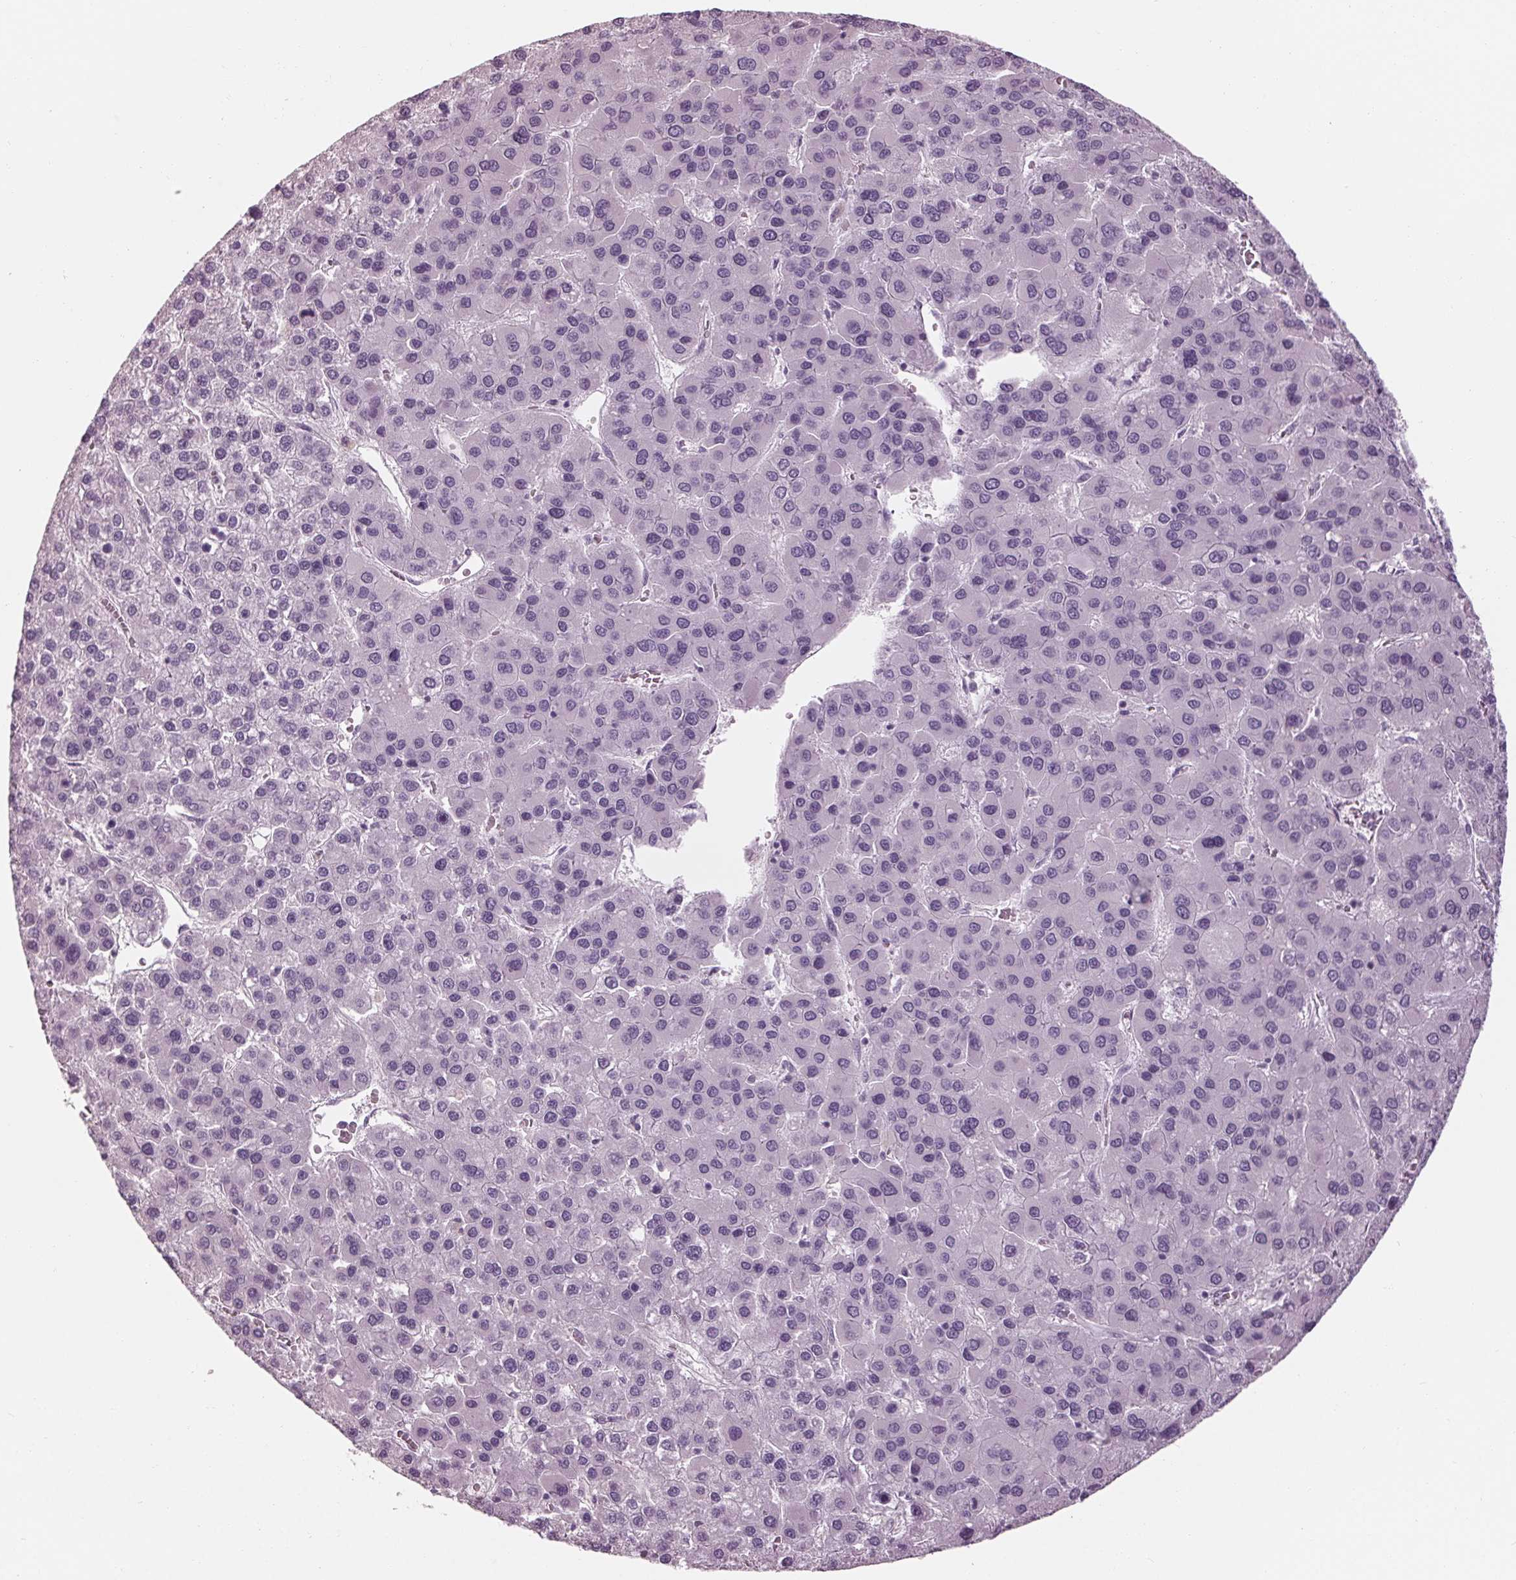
{"staining": {"intensity": "negative", "quantity": "none", "location": "none"}, "tissue": "liver cancer", "cell_type": "Tumor cells", "image_type": "cancer", "snomed": [{"axis": "morphology", "description": "Carcinoma, Hepatocellular, NOS"}, {"axis": "topography", "description": "Liver"}], "caption": "IHC photomicrograph of human liver hepatocellular carcinoma stained for a protein (brown), which shows no positivity in tumor cells.", "gene": "TNNC2", "patient": {"sex": "female", "age": 41}}